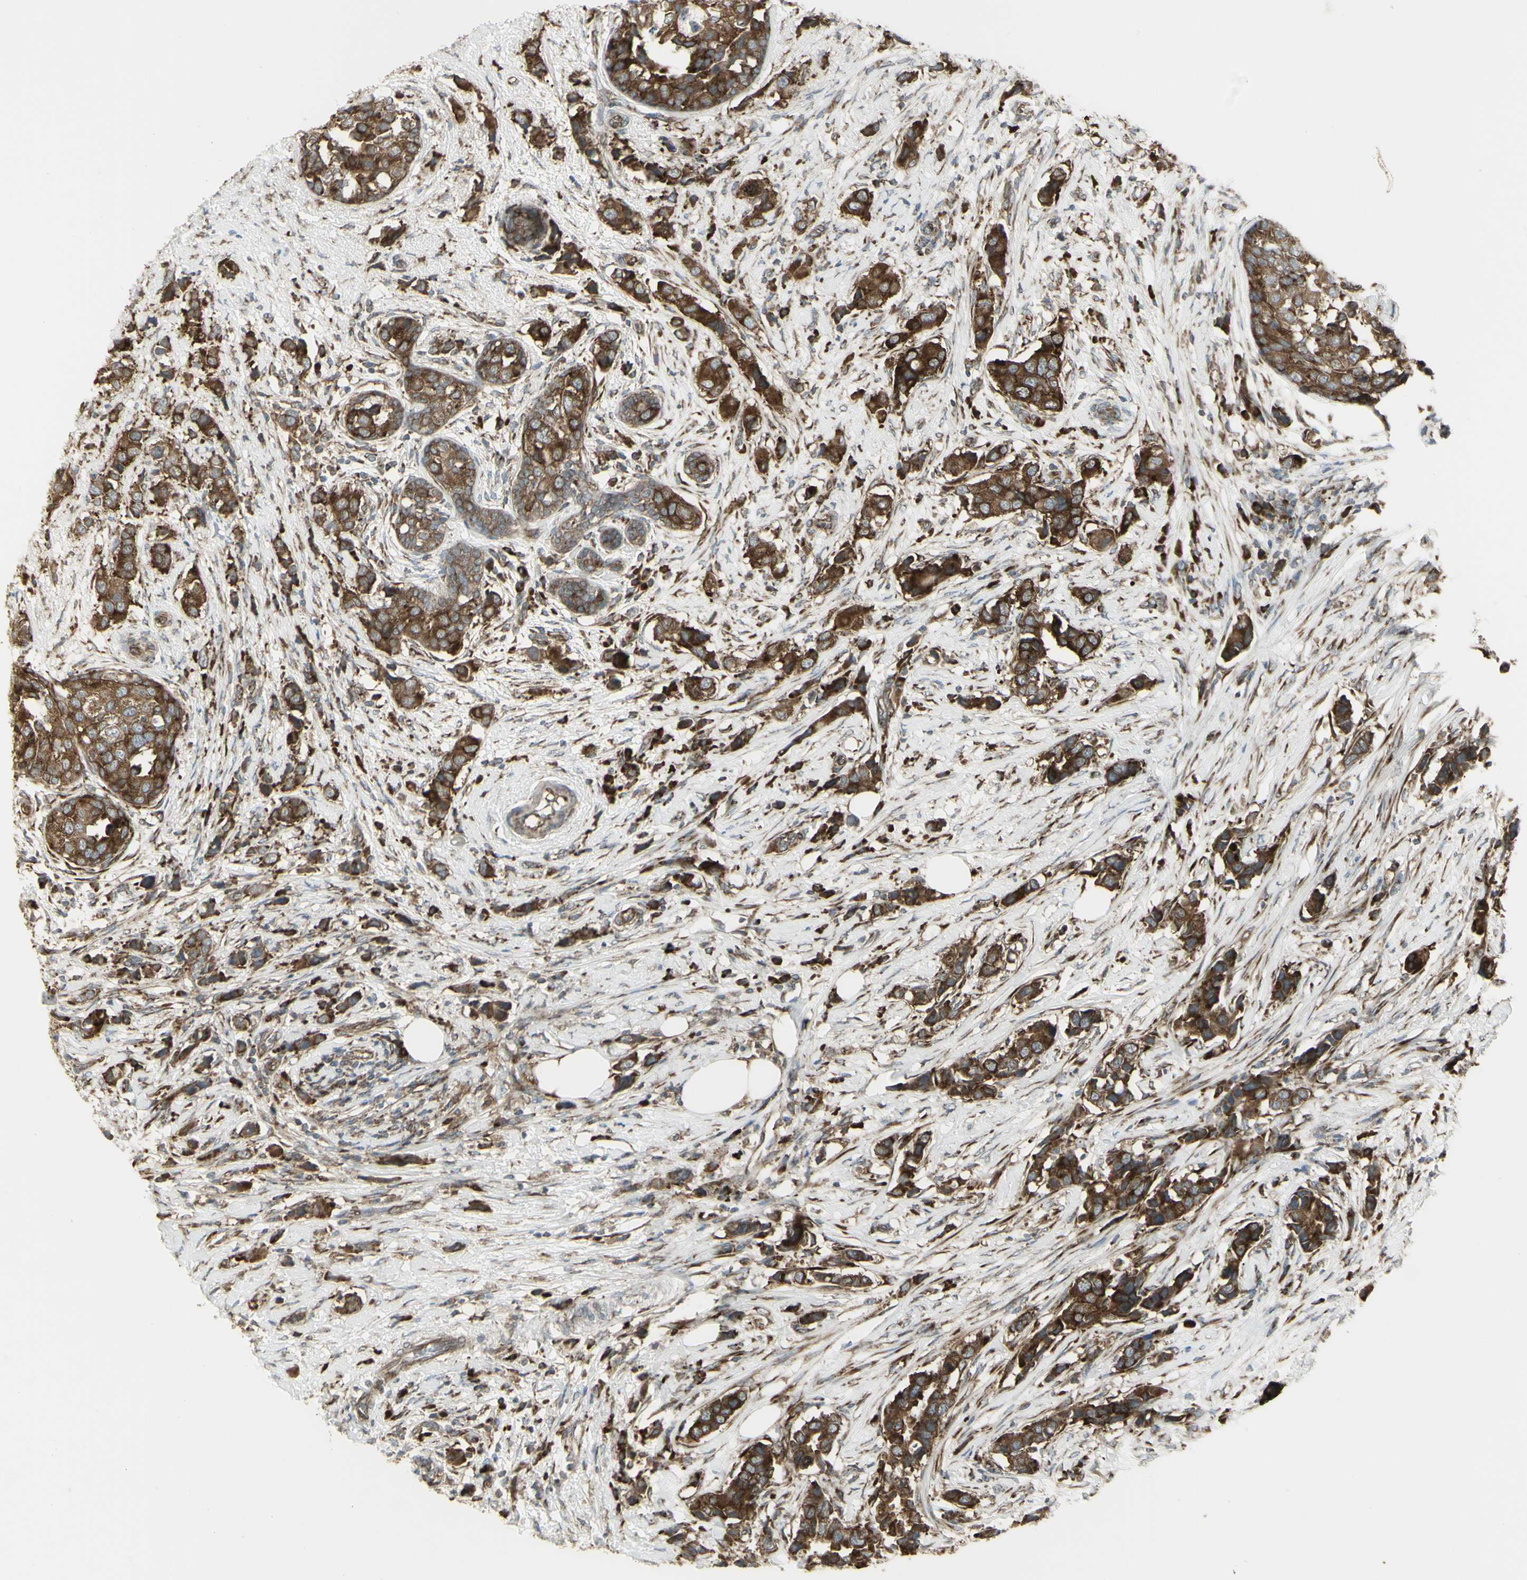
{"staining": {"intensity": "strong", "quantity": ">75%", "location": "cytoplasmic/membranous"}, "tissue": "breast cancer", "cell_type": "Tumor cells", "image_type": "cancer", "snomed": [{"axis": "morphology", "description": "Normal tissue, NOS"}, {"axis": "morphology", "description": "Duct carcinoma"}, {"axis": "topography", "description": "Breast"}], "caption": "Breast cancer (intraductal carcinoma) stained for a protein (brown) exhibits strong cytoplasmic/membranous positive expression in approximately >75% of tumor cells.", "gene": "FKBP3", "patient": {"sex": "female", "age": 50}}